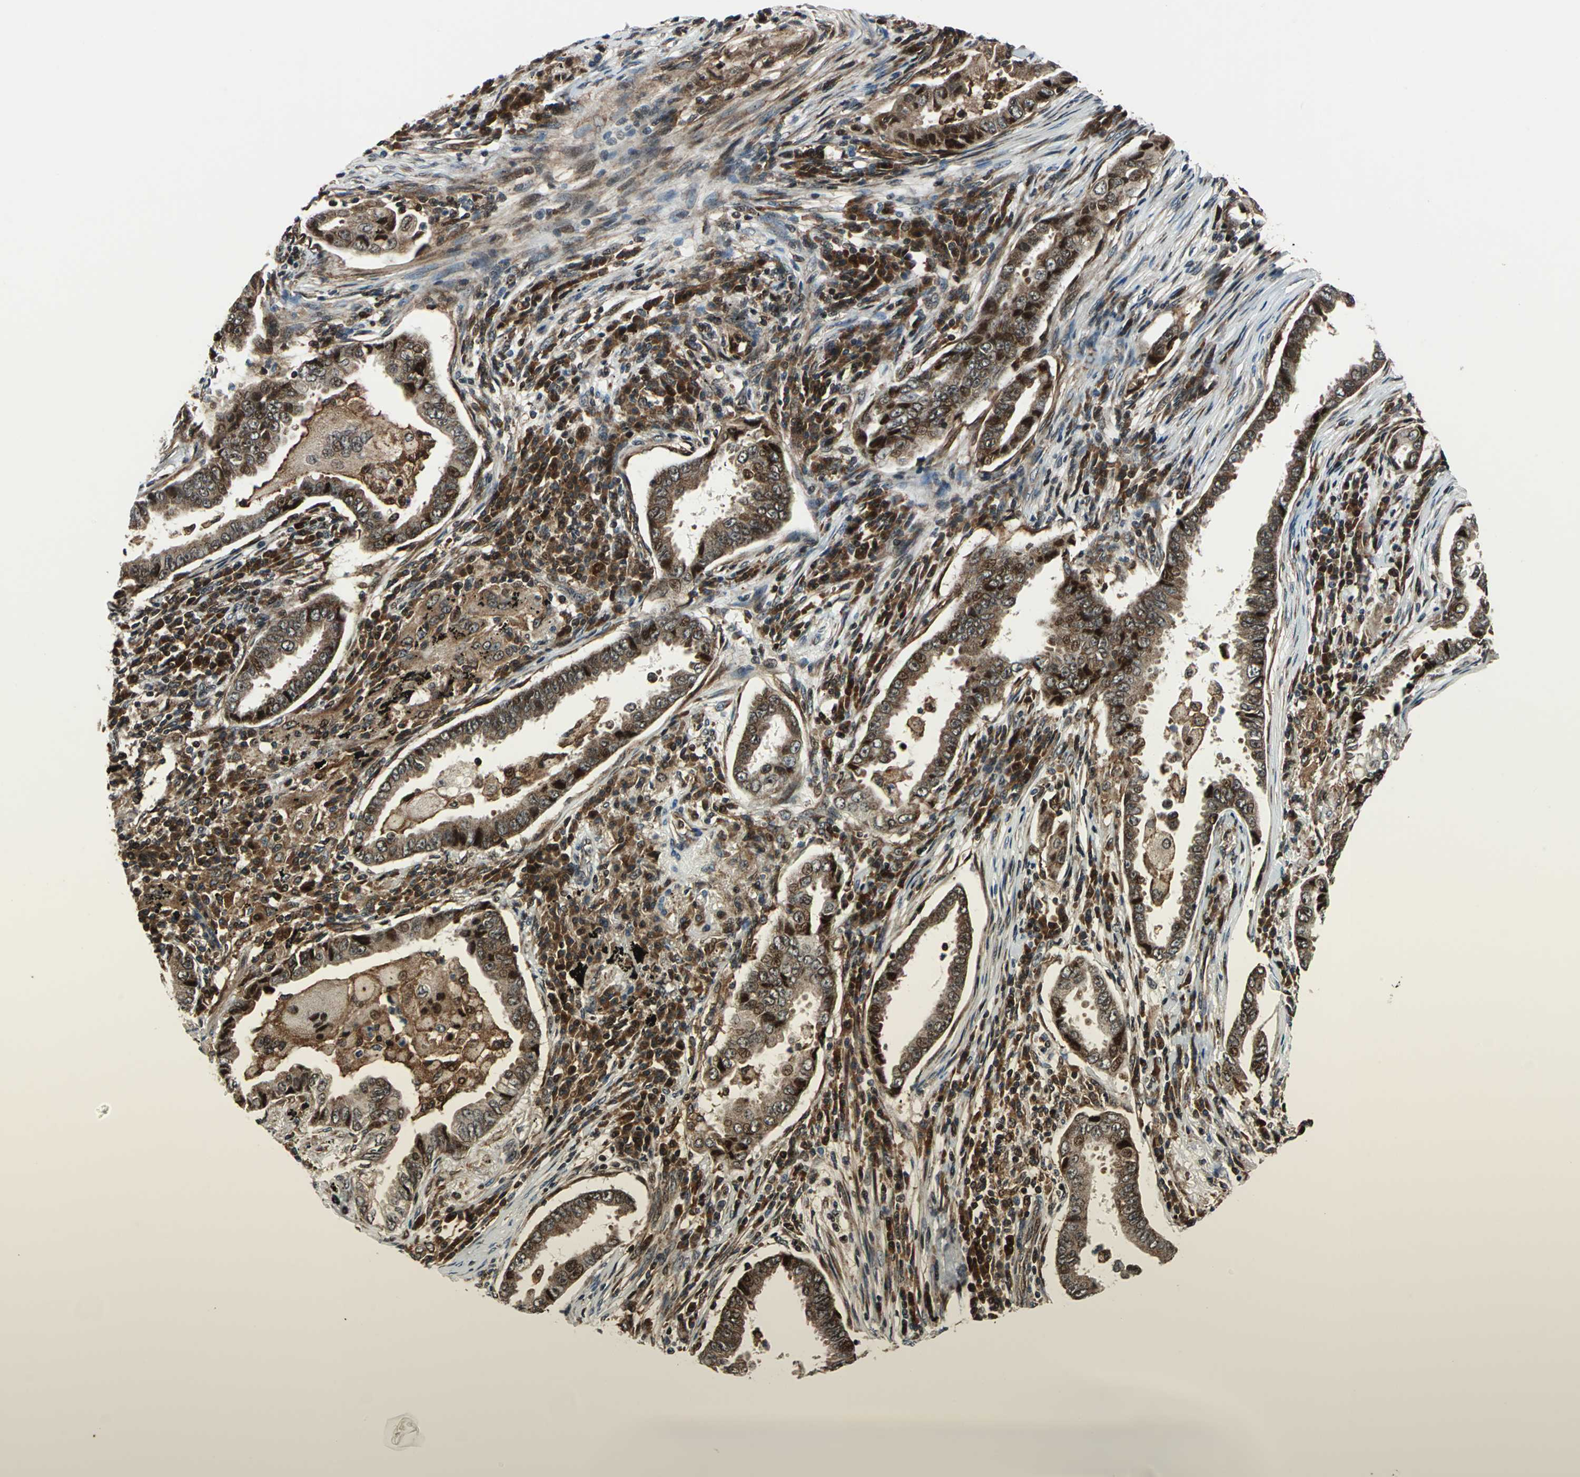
{"staining": {"intensity": "strong", "quantity": ">75%", "location": "cytoplasmic/membranous,nuclear"}, "tissue": "lung cancer", "cell_type": "Tumor cells", "image_type": "cancer", "snomed": [{"axis": "morphology", "description": "Normal tissue, NOS"}, {"axis": "morphology", "description": "Inflammation, NOS"}, {"axis": "morphology", "description": "Adenocarcinoma, NOS"}, {"axis": "topography", "description": "Lung"}], "caption": "Human lung cancer (adenocarcinoma) stained with a protein marker exhibits strong staining in tumor cells.", "gene": "AATF", "patient": {"sex": "female", "age": 64}}